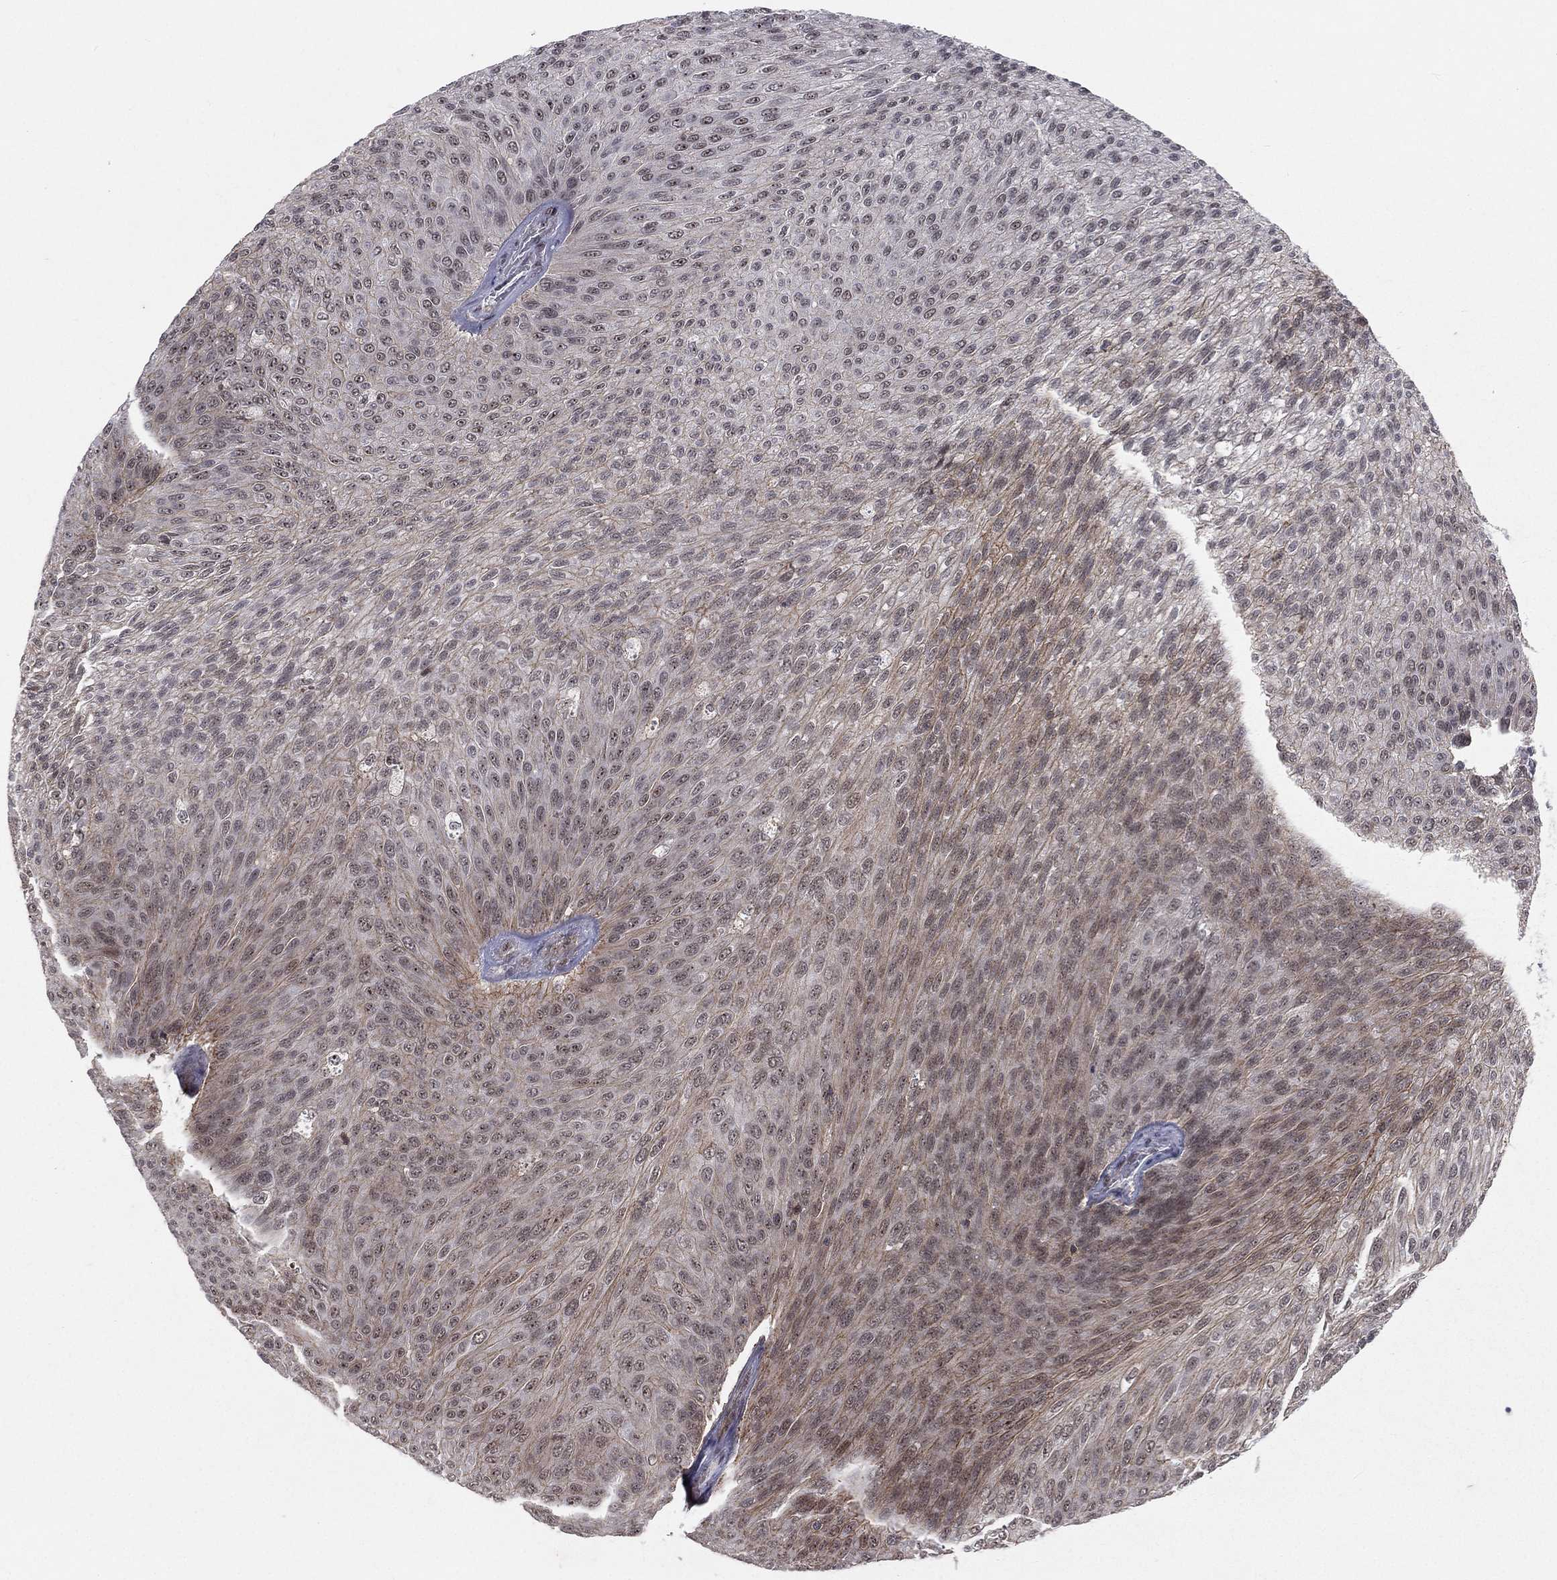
{"staining": {"intensity": "weak", "quantity": "<25%", "location": "cytoplasmic/membranous"}, "tissue": "urothelial cancer", "cell_type": "Tumor cells", "image_type": "cancer", "snomed": [{"axis": "morphology", "description": "Urothelial carcinoma, Low grade"}, {"axis": "topography", "description": "Ureter, NOS"}, {"axis": "topography", "description": "Urinary bladder"}], "caption": "A histopathology image of urothelial cancer stained for a protein exhibits no brown staining in tumor cells.", "gene": "MORC2", "patient": {"sex": "male", "age": 78}}